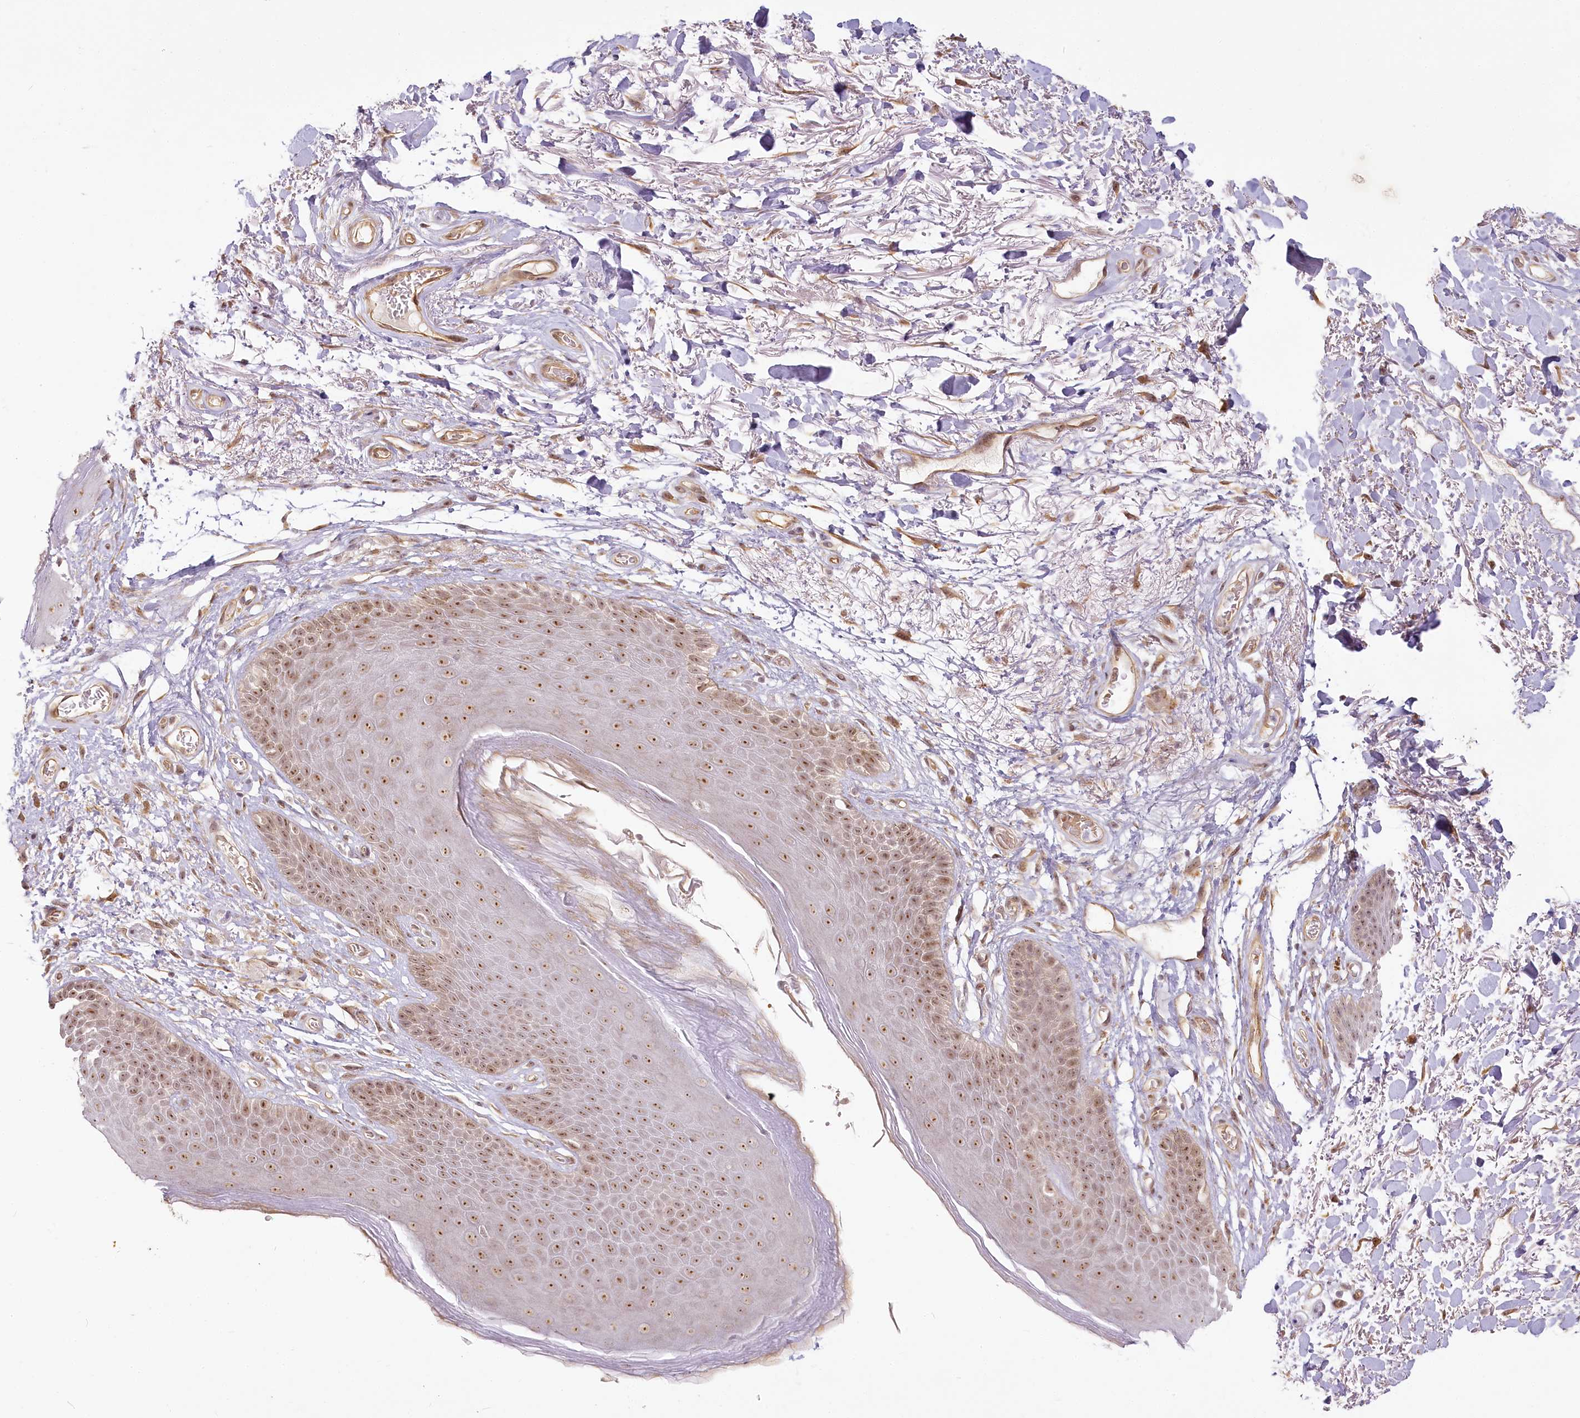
{"staining": {"intensity": "moderate", "quantity": ">75%", "location": "cytoplasmic/membranous,nuclear"}, "tissue": "skin", "cell_type": "Epidermal cells", "image_type": "normal", "snomed": [{"axis": "morphology", "description": "Normal tissue, NOS"}, {"axis": "topography", "description": "Anal"}], "caption": "Skin stained with a brown dye exhibits moderate cytoplasmic/membranous,nuclear positive positivity in about >75% of epidermal cells.", "gene": "EXOSC7", "patient": {"sex": "male", "age": 74}}